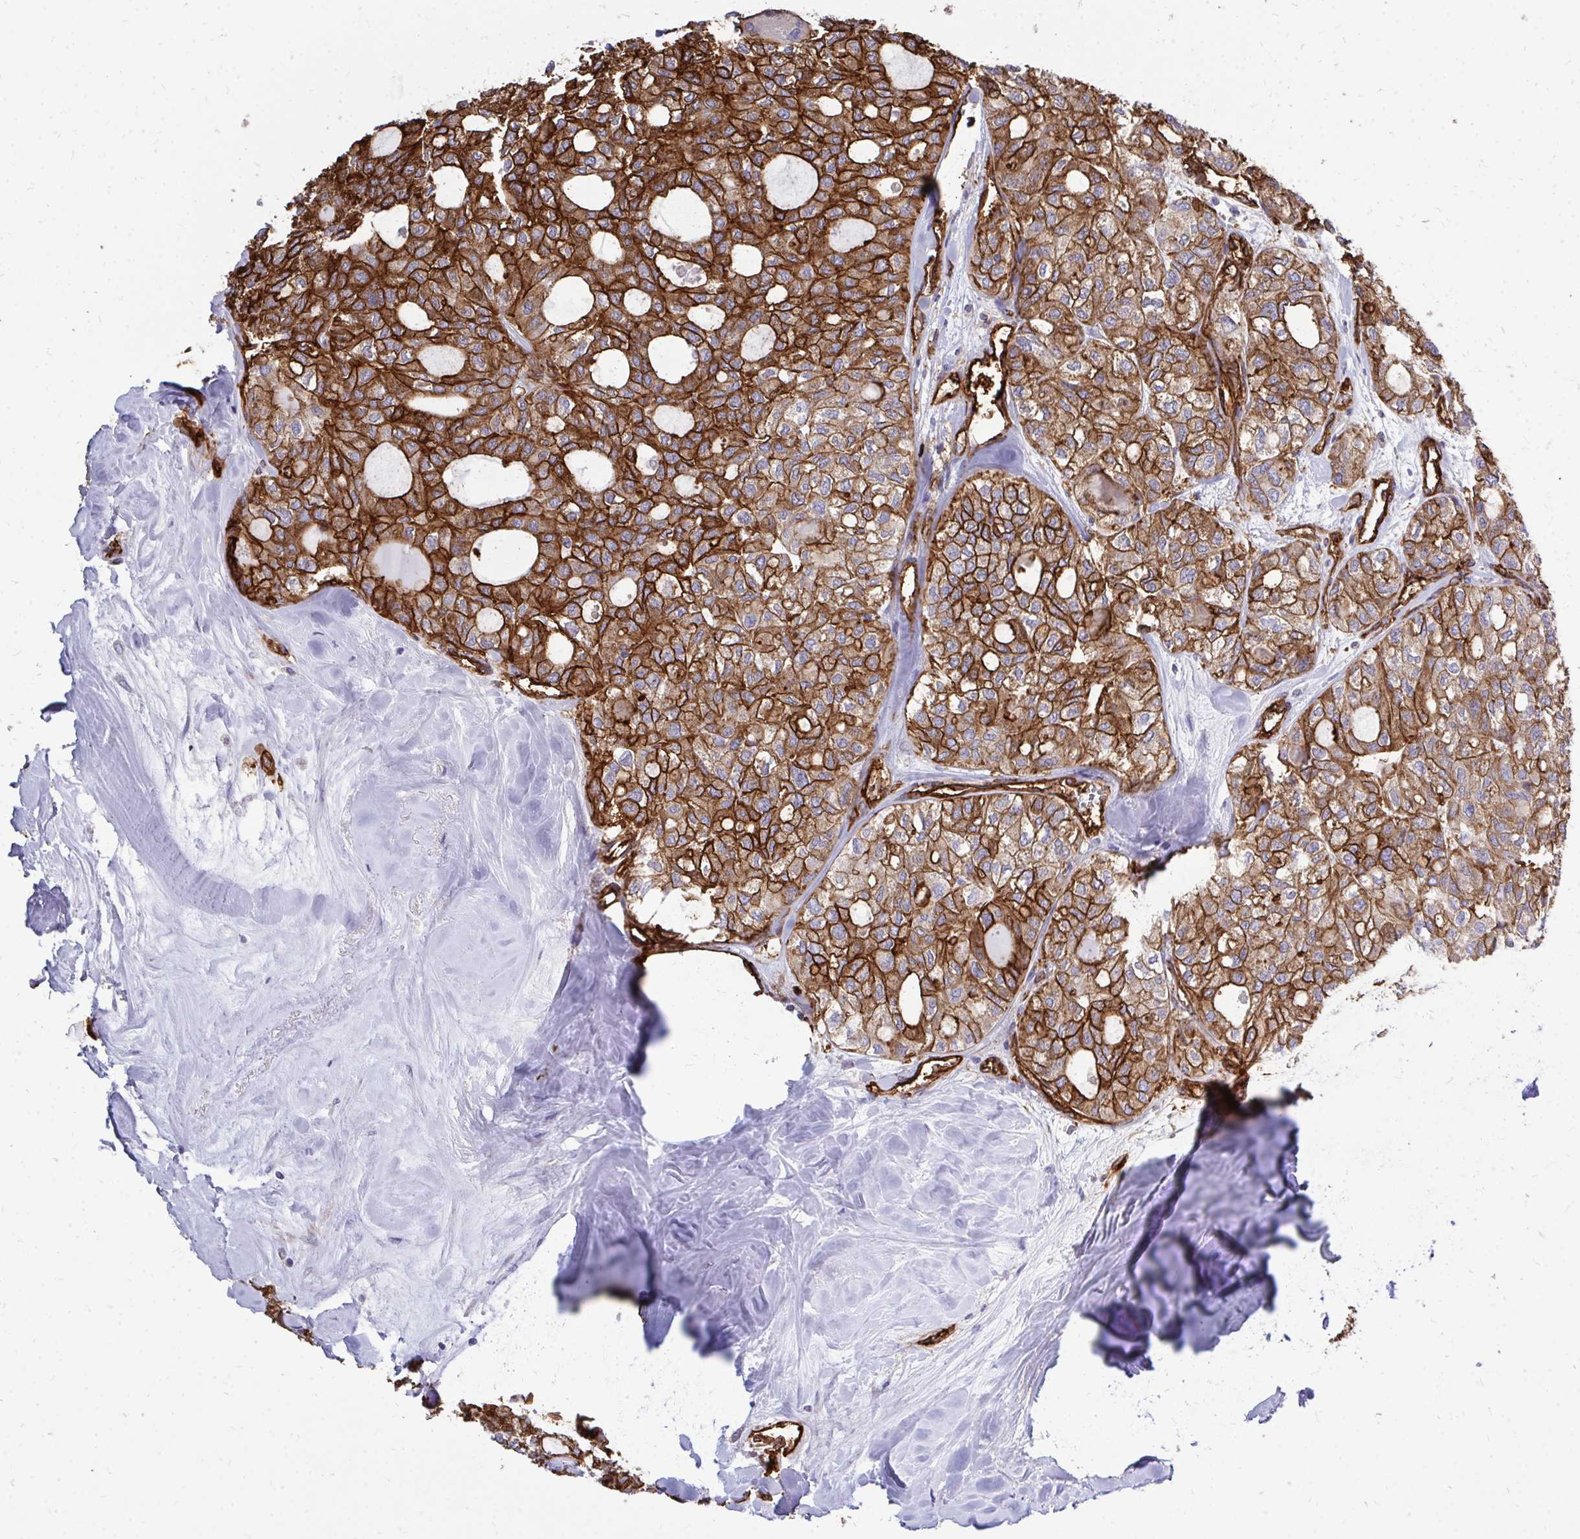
{"staining": {"intensity": "strong", "quantity": ">75%", "location": "cytoplasmic/membranous"}, "tissue": "thyroid cancer", "cell_type": "Tumor cells", "image_type": "cancer", "snomed": [{"axis": "morphology", "description": "Follicular adenoma carcinoma, NOS"}, {"axis": "topography", "description": "Thyroid gland"}], "caption": "Immunohistochemistry photomicrograph of thyroid cancer stained for a protein (brown), which displays high levels of strong cytoplasmic/membranous positivity in about >75% of tumor cells.", "gene": "MARCKSL1", "patient": {"sex": "male", "age": 75}}